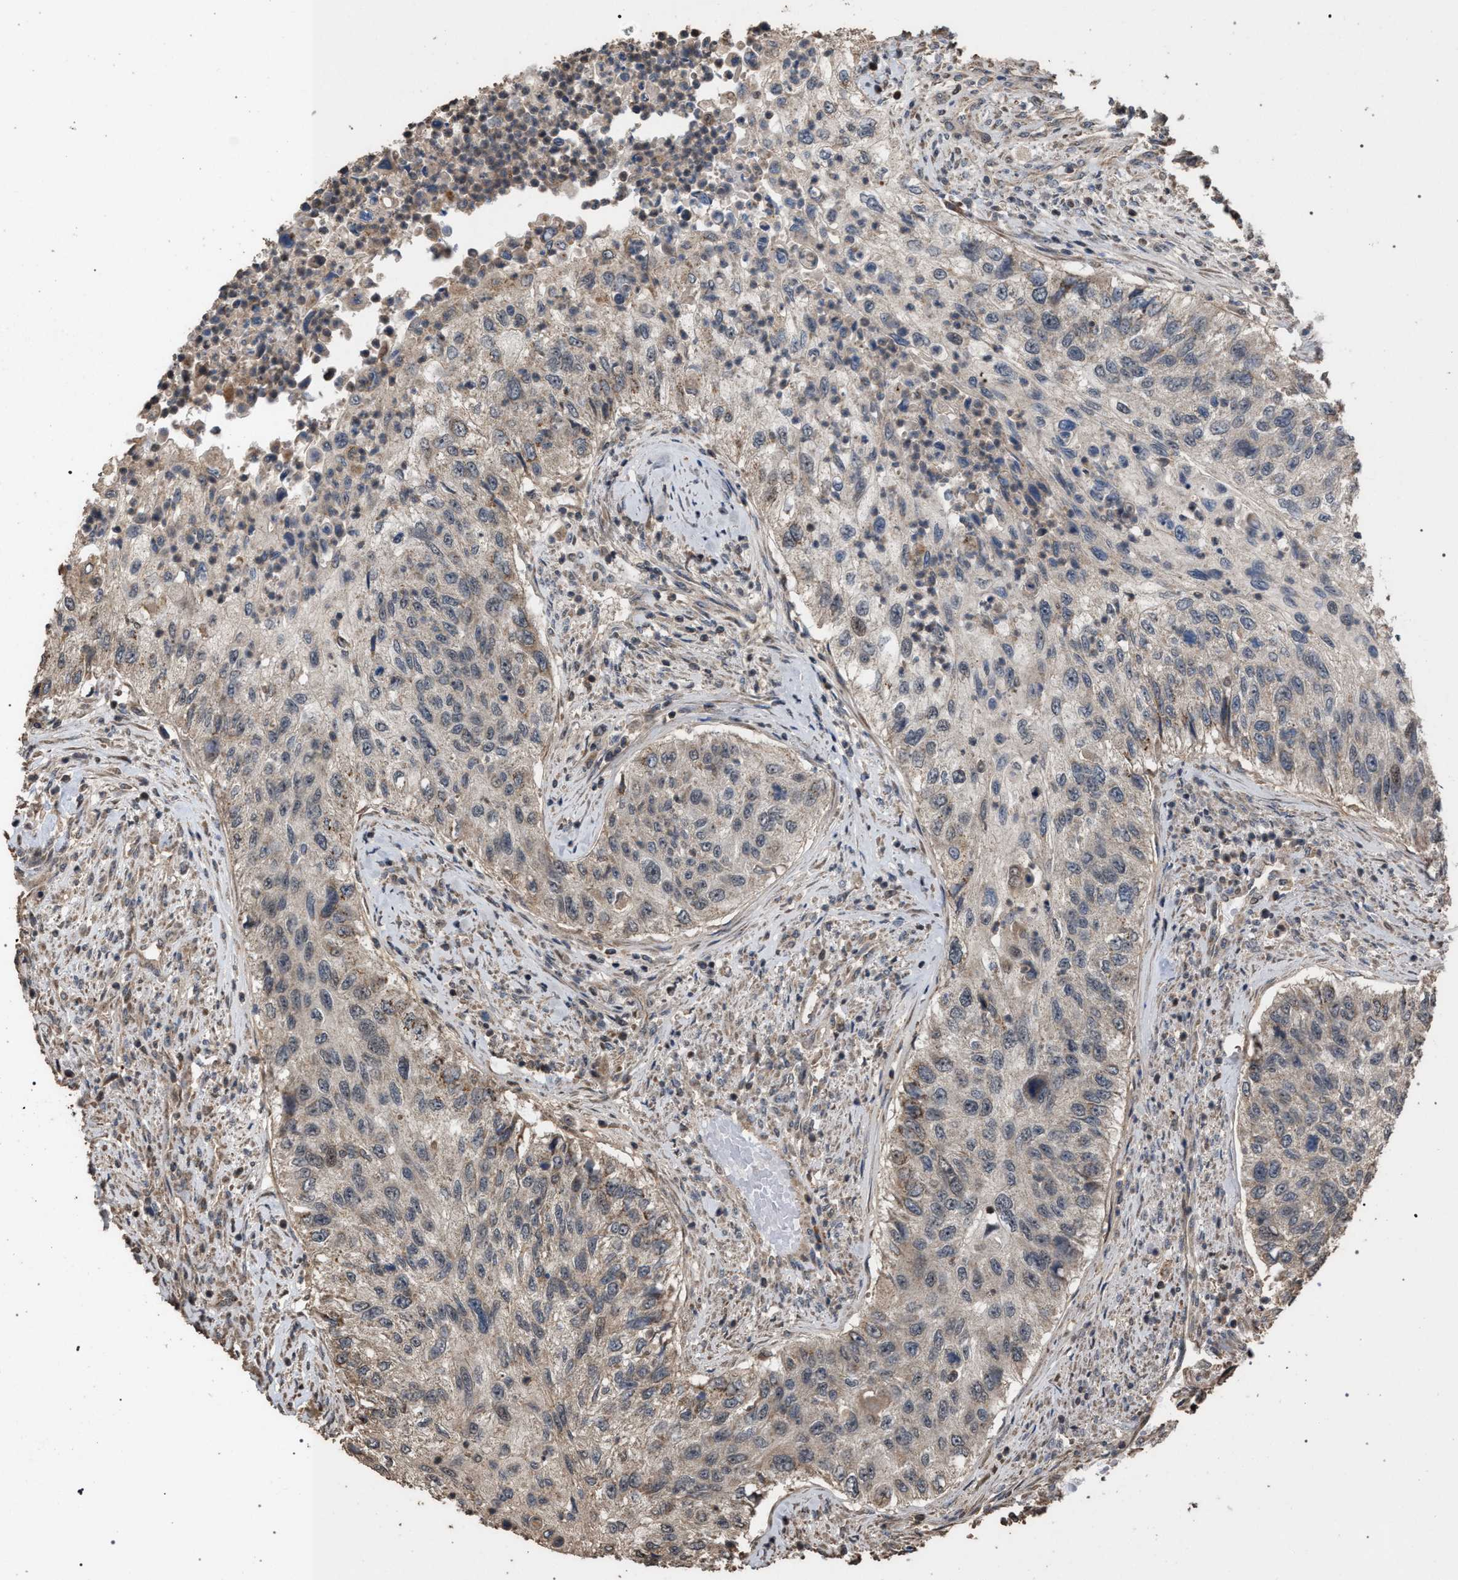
{"staining": {"intensity": "weak", "quantity": "25%-75%", "location": "cytoplasmic/membranous"}, "tissue": "urothelial cancer", "cell_type": "Tumor cells", "image_type": "cancer", "snomed": [{"axis": "morphology", "description": "Urothelial carcinoma, High grade"}, {"axis": "topography", "description": "Urinary bladder"}], "caption": "Weak cytoplasmic/membranous expression is seen in about 25%-75% of tumor cells in urothelial carcinoma (high-grade).", "gene": "NAA35", "patient": {"sex": "female", "age": 60}}